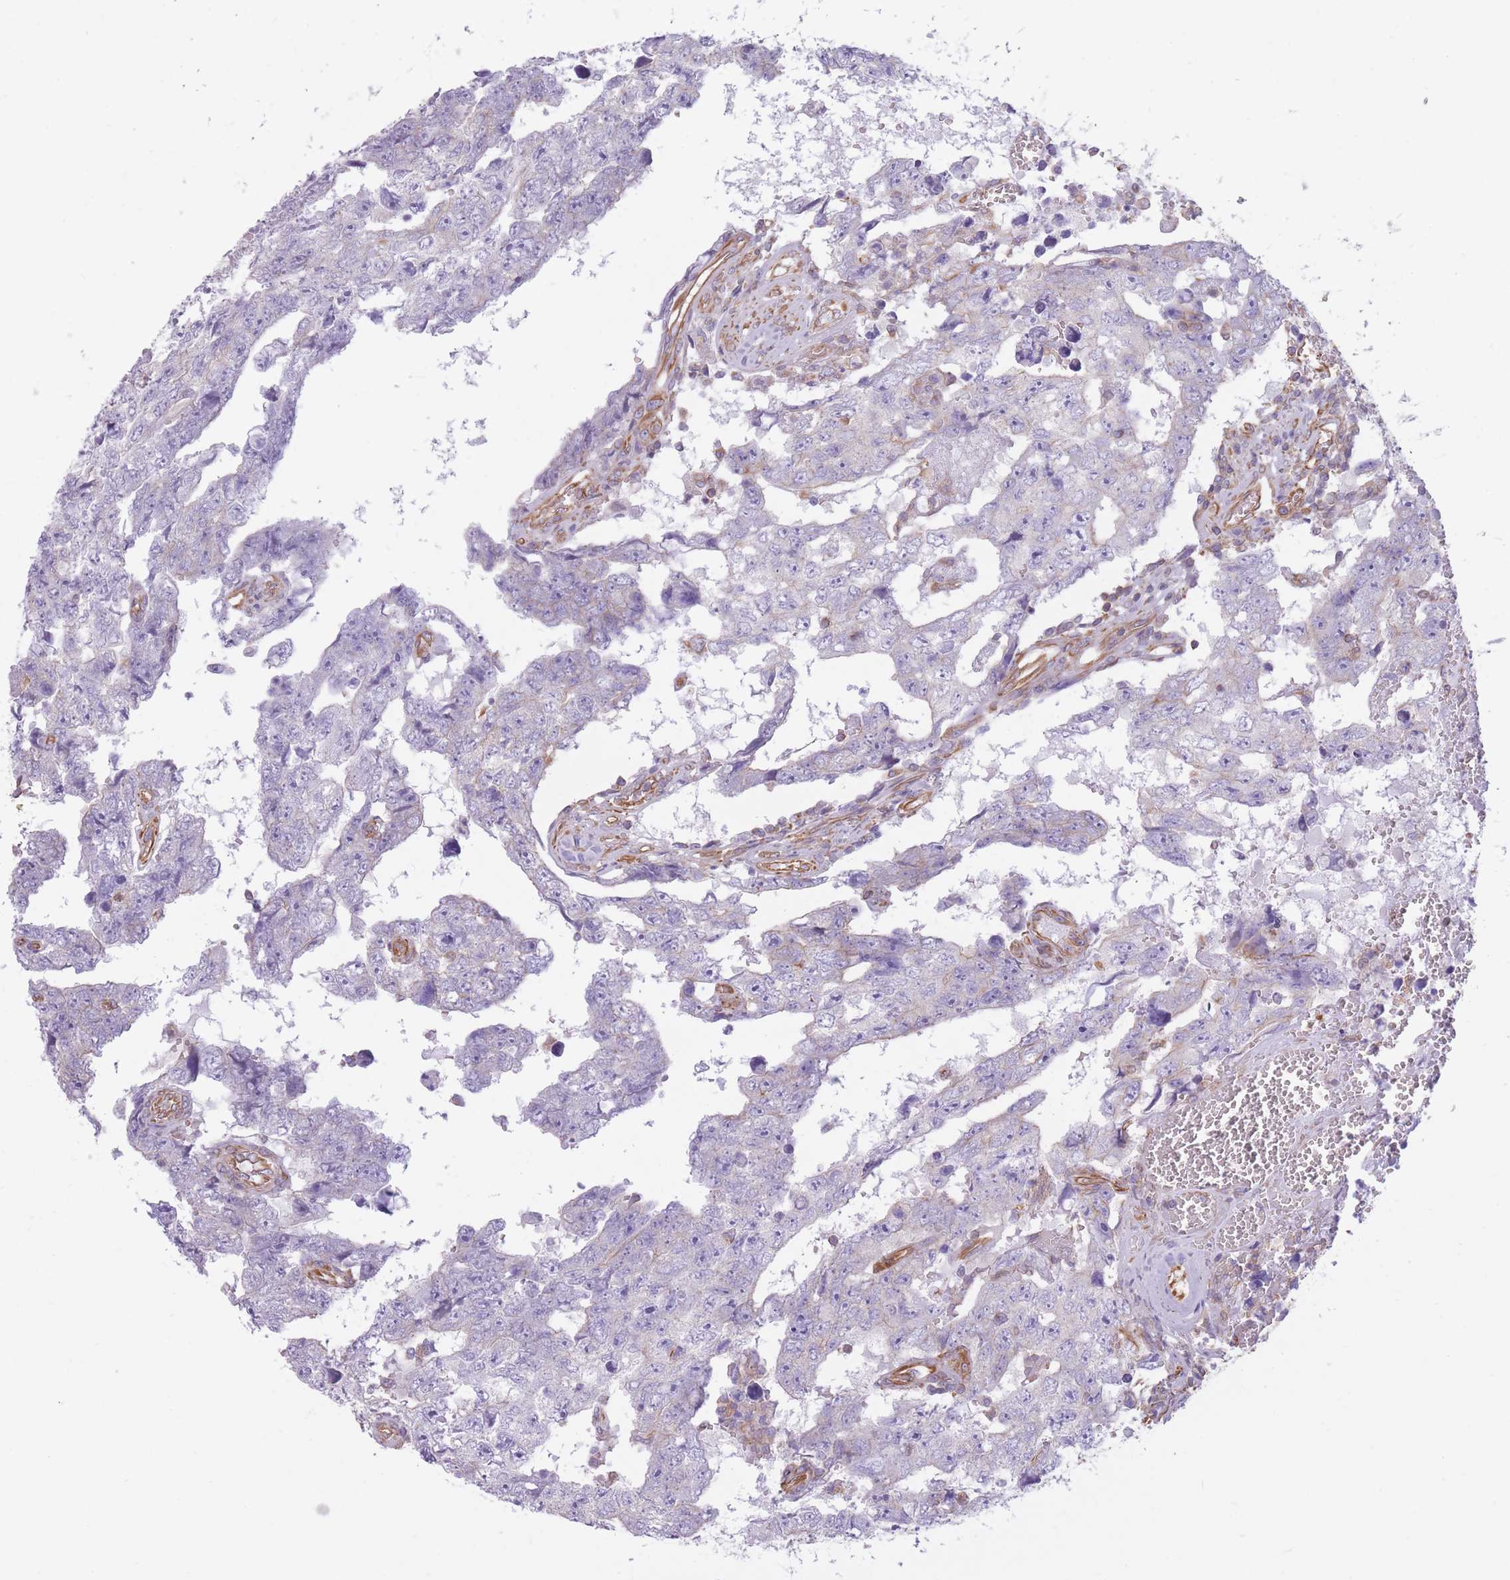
{"staining": {"intensity": "negative", "quantity": "none", "location": "none"}, "tissue": "testis cancer", "cell_type": "Tumor cells", "image_type": "cancer", "snomed": [{"axis": "morphology", "description": "Carcinoma, Embryonal, NOS"}, {"axis": "topography", "description": "Testis"}], "caption": "High magnification brightfield microscopy of embryonal carcinoma (testis) stained with DAB (brown) and counterstained with hematoxylin (blue): tumor cells show no significant positivity.", "gene": "ADD1", "patient": {"sex": "male", "age": 25}}